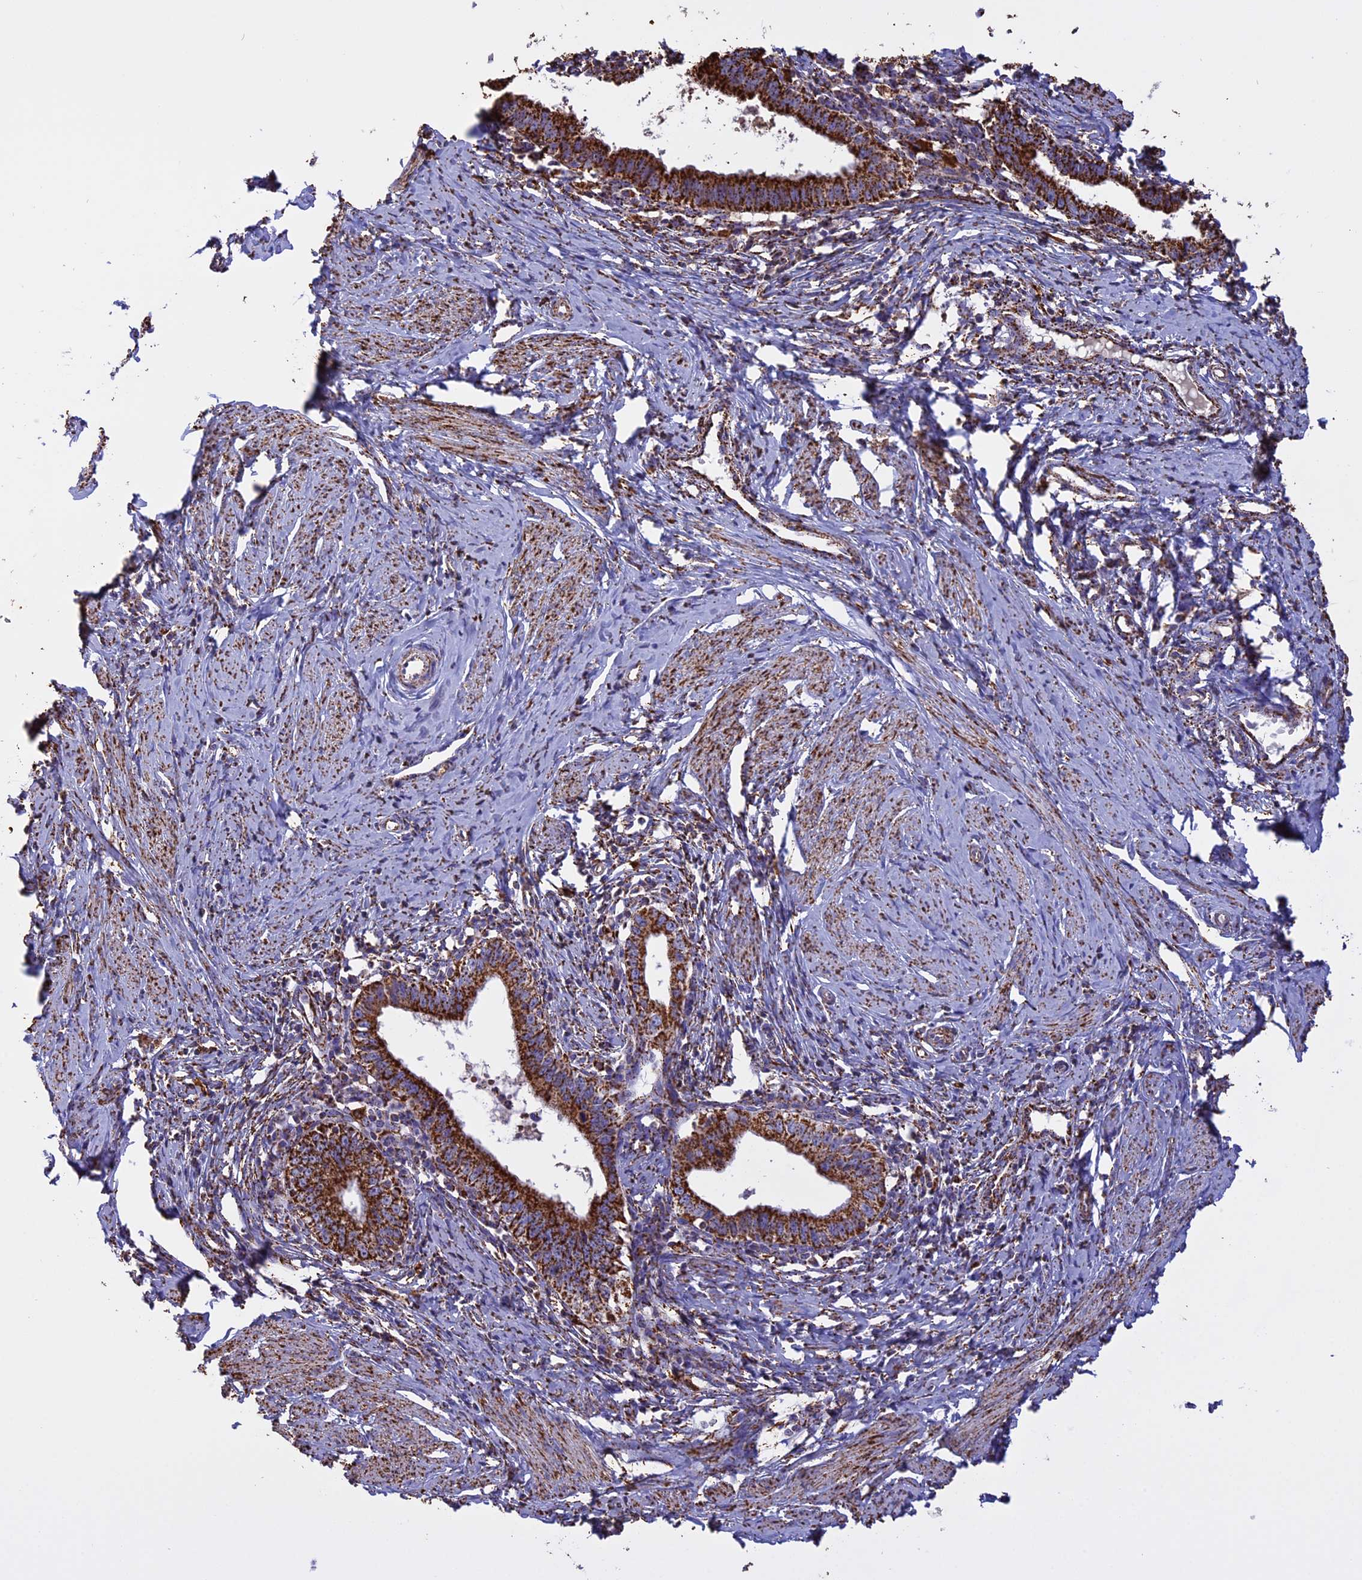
{"staining": {"intensity": "strong", "quantity": ">75%", "location": "cytoplasmic/membranous"}, "tissue": "cervical cancer", "cell_type": "Tumor cells", "image_type": "cancer", "snomed": [{"axis": "morphology", "description": "Adenocarcinoma, NOS"}, {"axis": "topography", "description": "Cervix"}], "caption": "This photomicrograph reveals cervical adenocarcinoma stained with IHC to label a protein in brown. The cytoplasmic/membranous of tumor cells show strong positivity for the protein. Nuclei are counter-stained blue.", "gene": "KCNG1", "patient": {"sex": "female", "age": 36}}